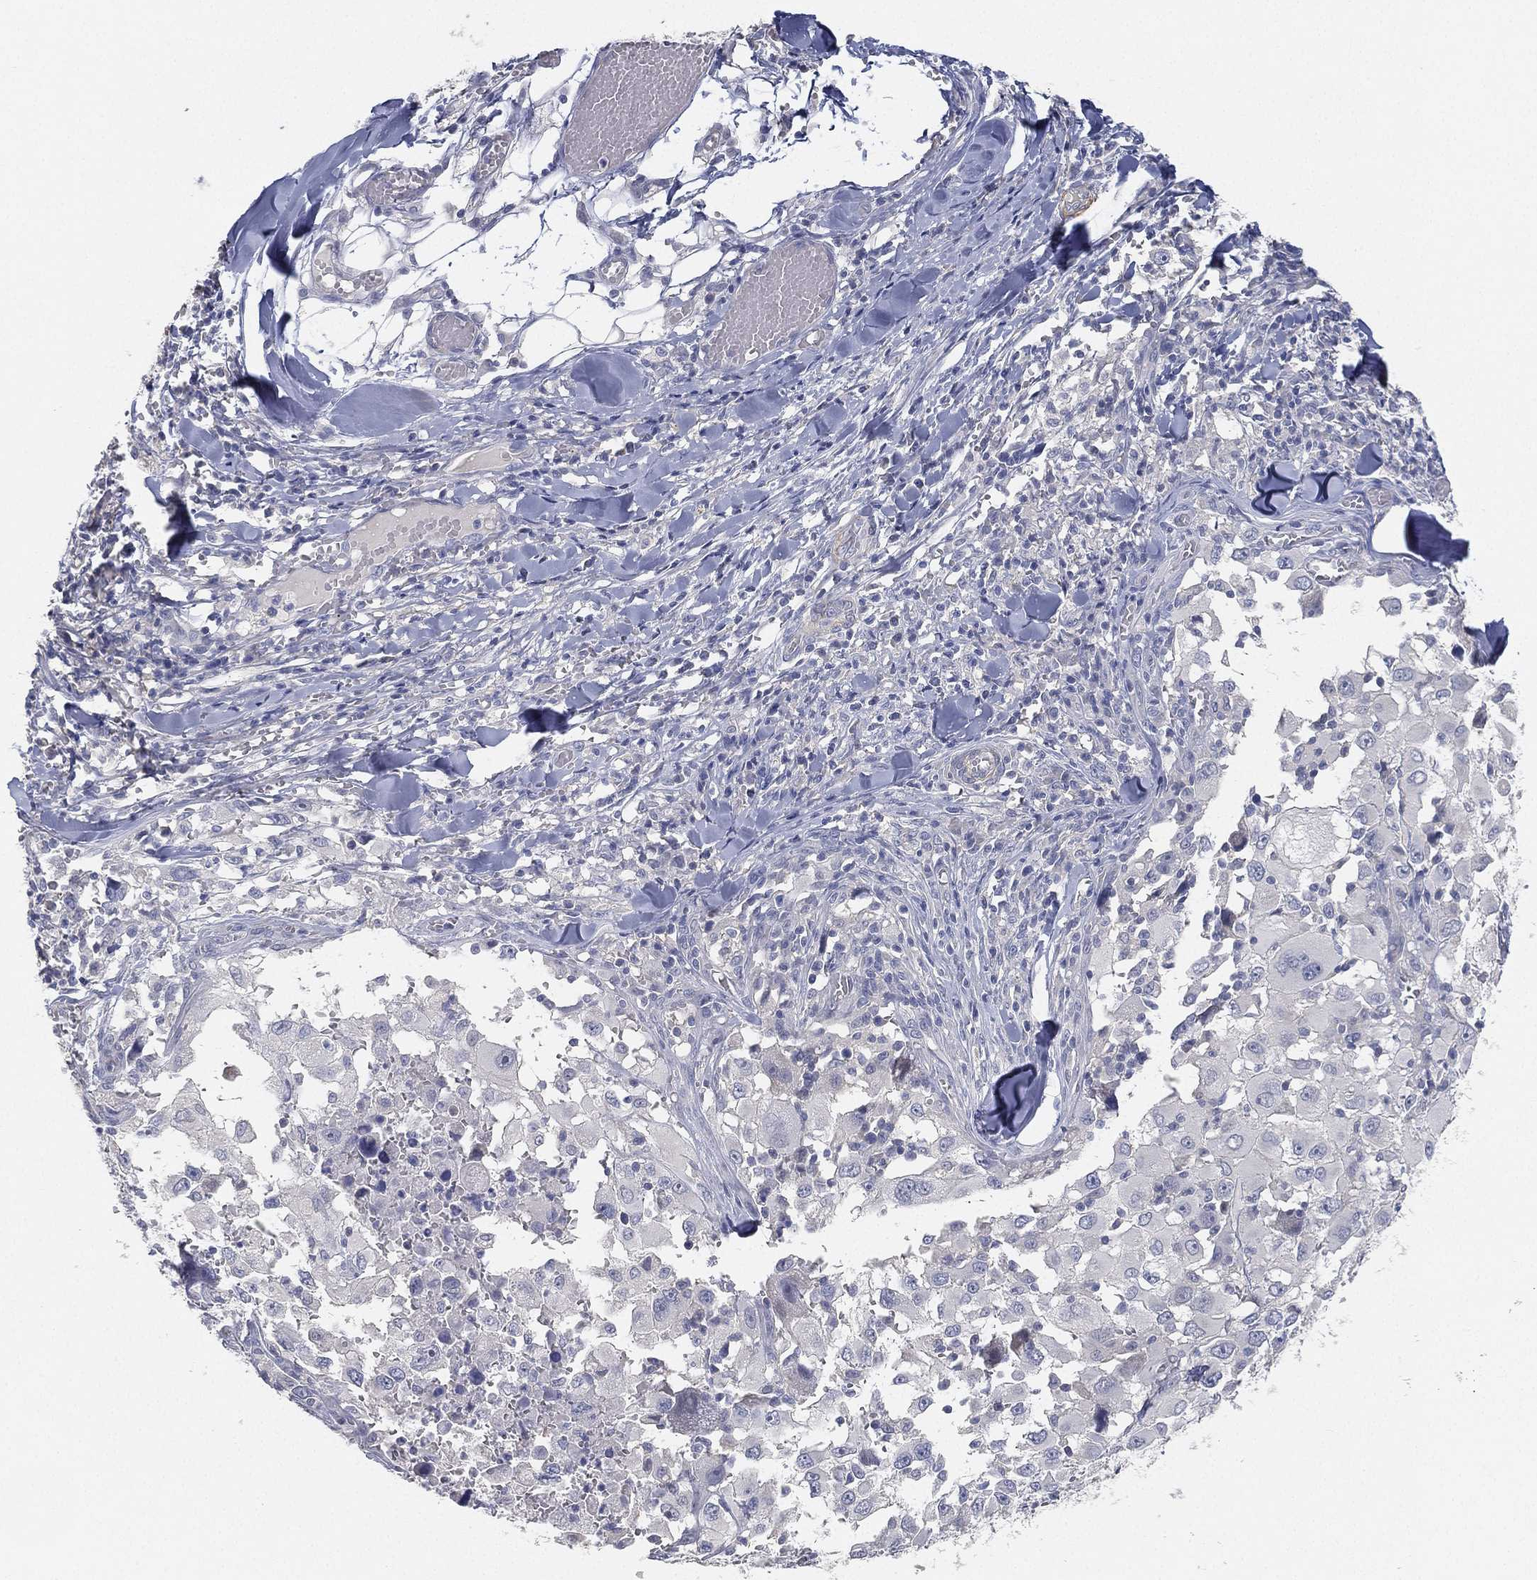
{"staining": {"intensity": "negative", "quantity": "none", "location": "none"}, "tissue": "melanoma", "cell_type": "Tumor cells", "image_type": "cancer", "snomed": [{"axis": "morphology", "description": "Malignant melanoma, Metastatic site"}, {"axis": "topography", "description": "Lymph node"}], "caption": "Tumor cells show no significant protein expression in melanoma.", "gene": "GPR61", "patient": {"sex": "male", "age": 50}}